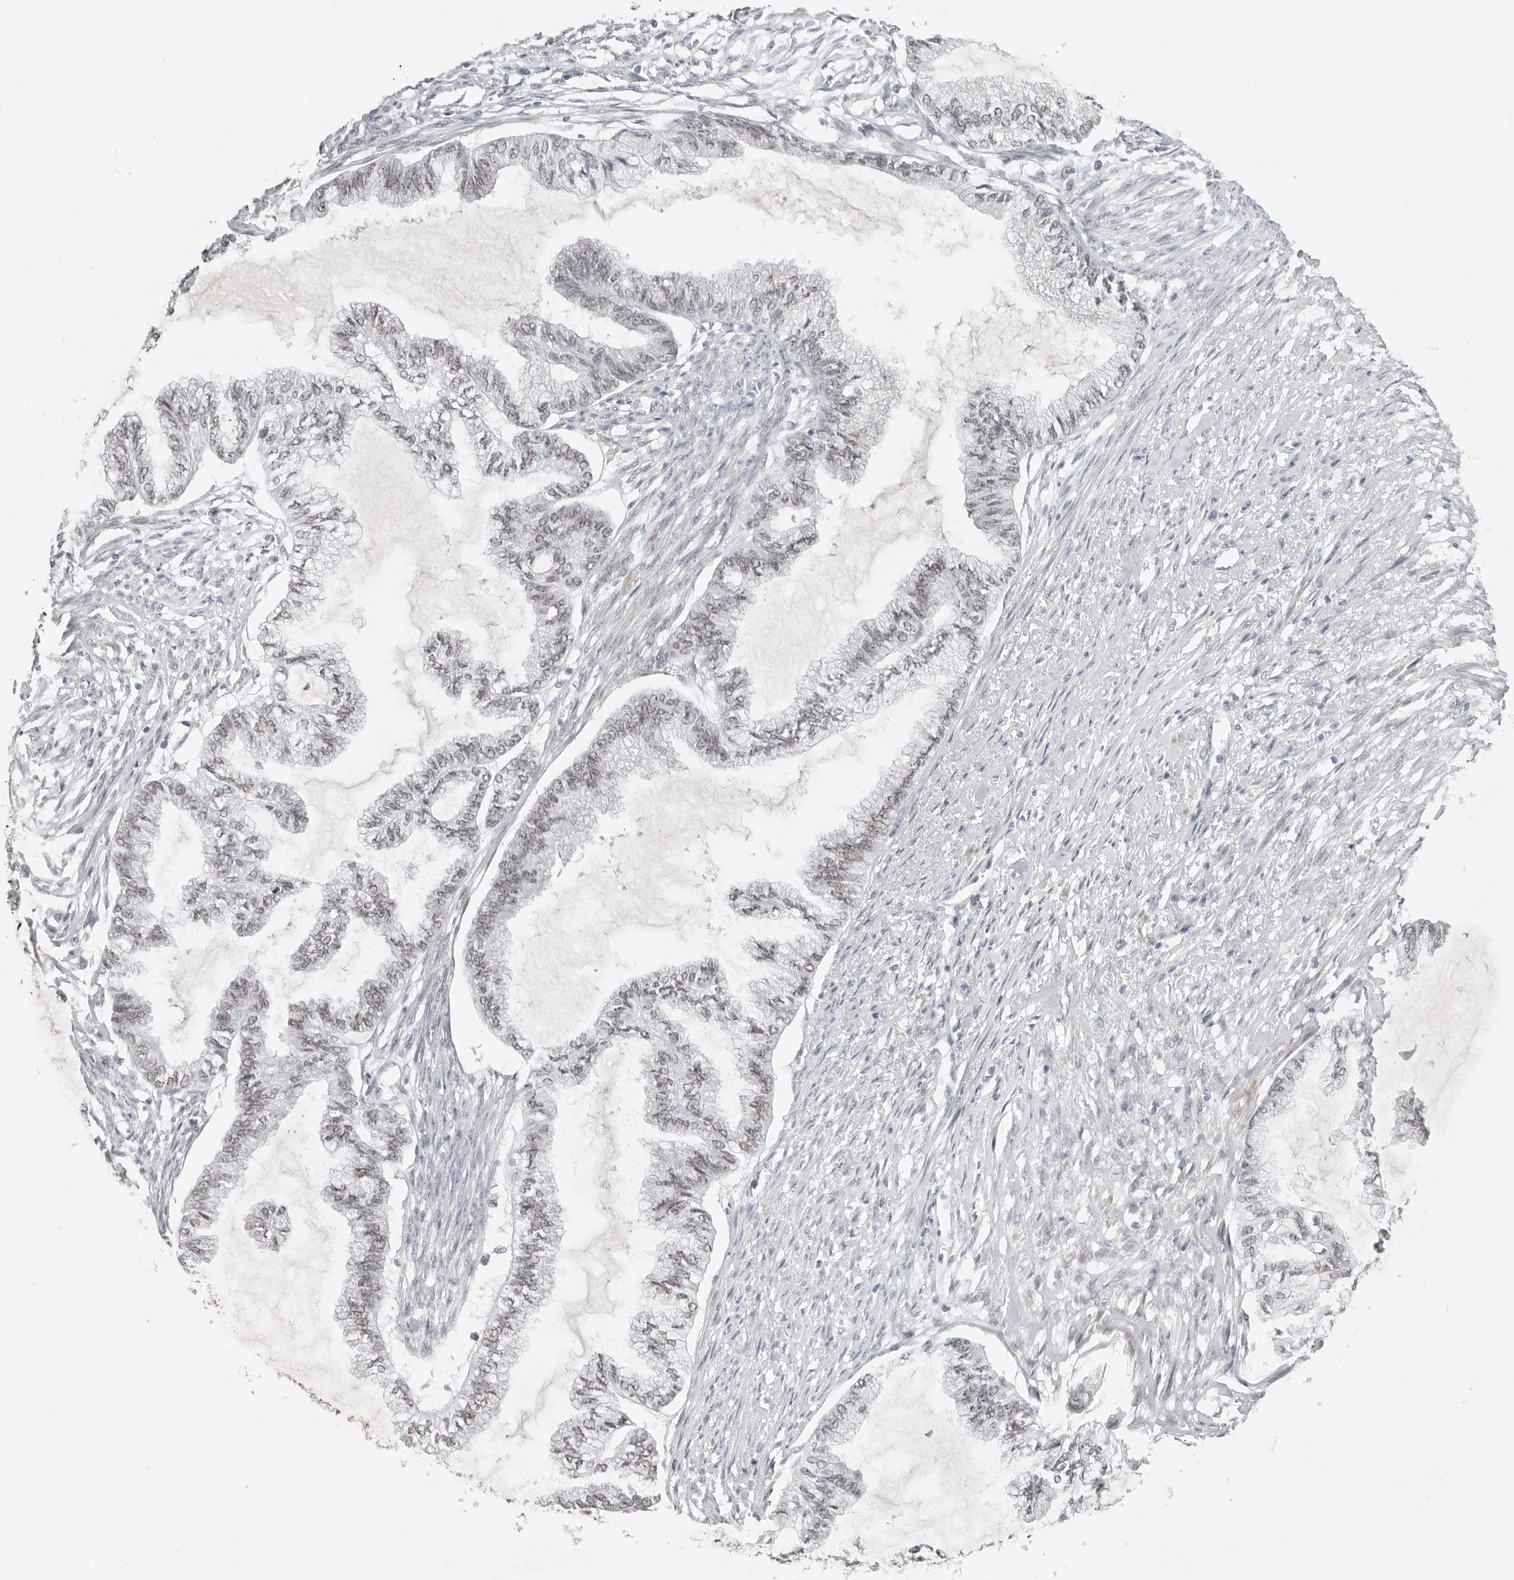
{"staining": {"intensity": "negative", "quantity": "none", "location": "none"}, "tissue": "endometrial cancer", "cell_type": "Tumor cells", "image_type": "cancer", "snomed": [{"axis": "morphology", "description": "Adenocarcinoma, NOS"}, {"axis": "topography", "description": "Endometrium"}], "caption": "Adenocarcinoma (endometrial) stained for a protein using immunohistochemistry demonstrates no expression tumor cells.", "gene": "LARP7", "patient": {"sex": "female", "age": 86}}